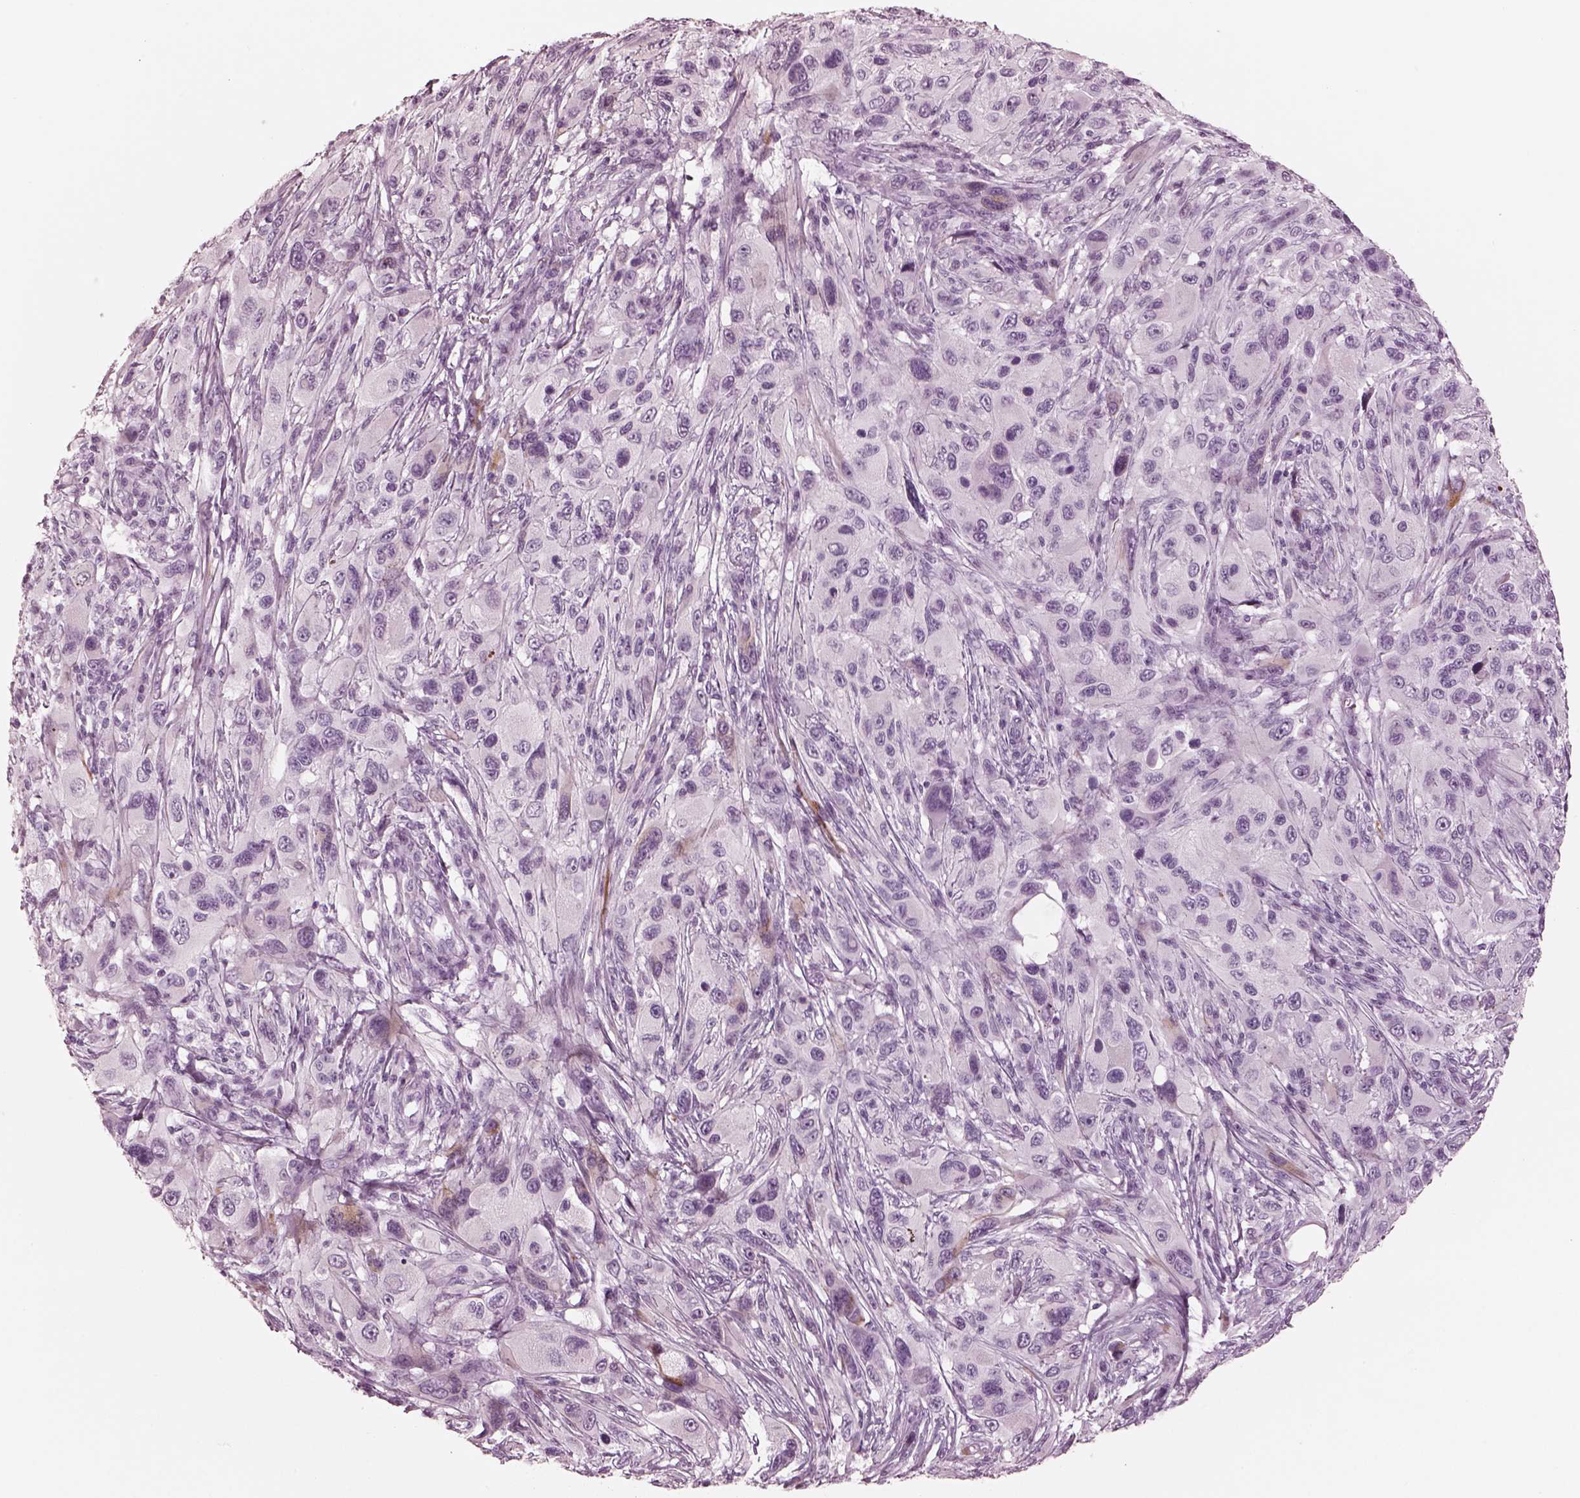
{"staining": {"intensity": "negative", "quantity": "none", "location": "none"}, "tissue": "melanoma", "cell_type": "Tumor cells", "image_type": "cancer", "snomed": [{"axis": "morphology", "description": "Malignant melanoma, NOS"}, {"axis": "topography", "description": "Skin"}], "caption": "This is a micrograph of immunohistochemistry (IHC) staining of malignant melanoma, which shows no positivity in tumor cells.", "gene": "OPN4", "patient": {"sex": "male", "age": 53}}